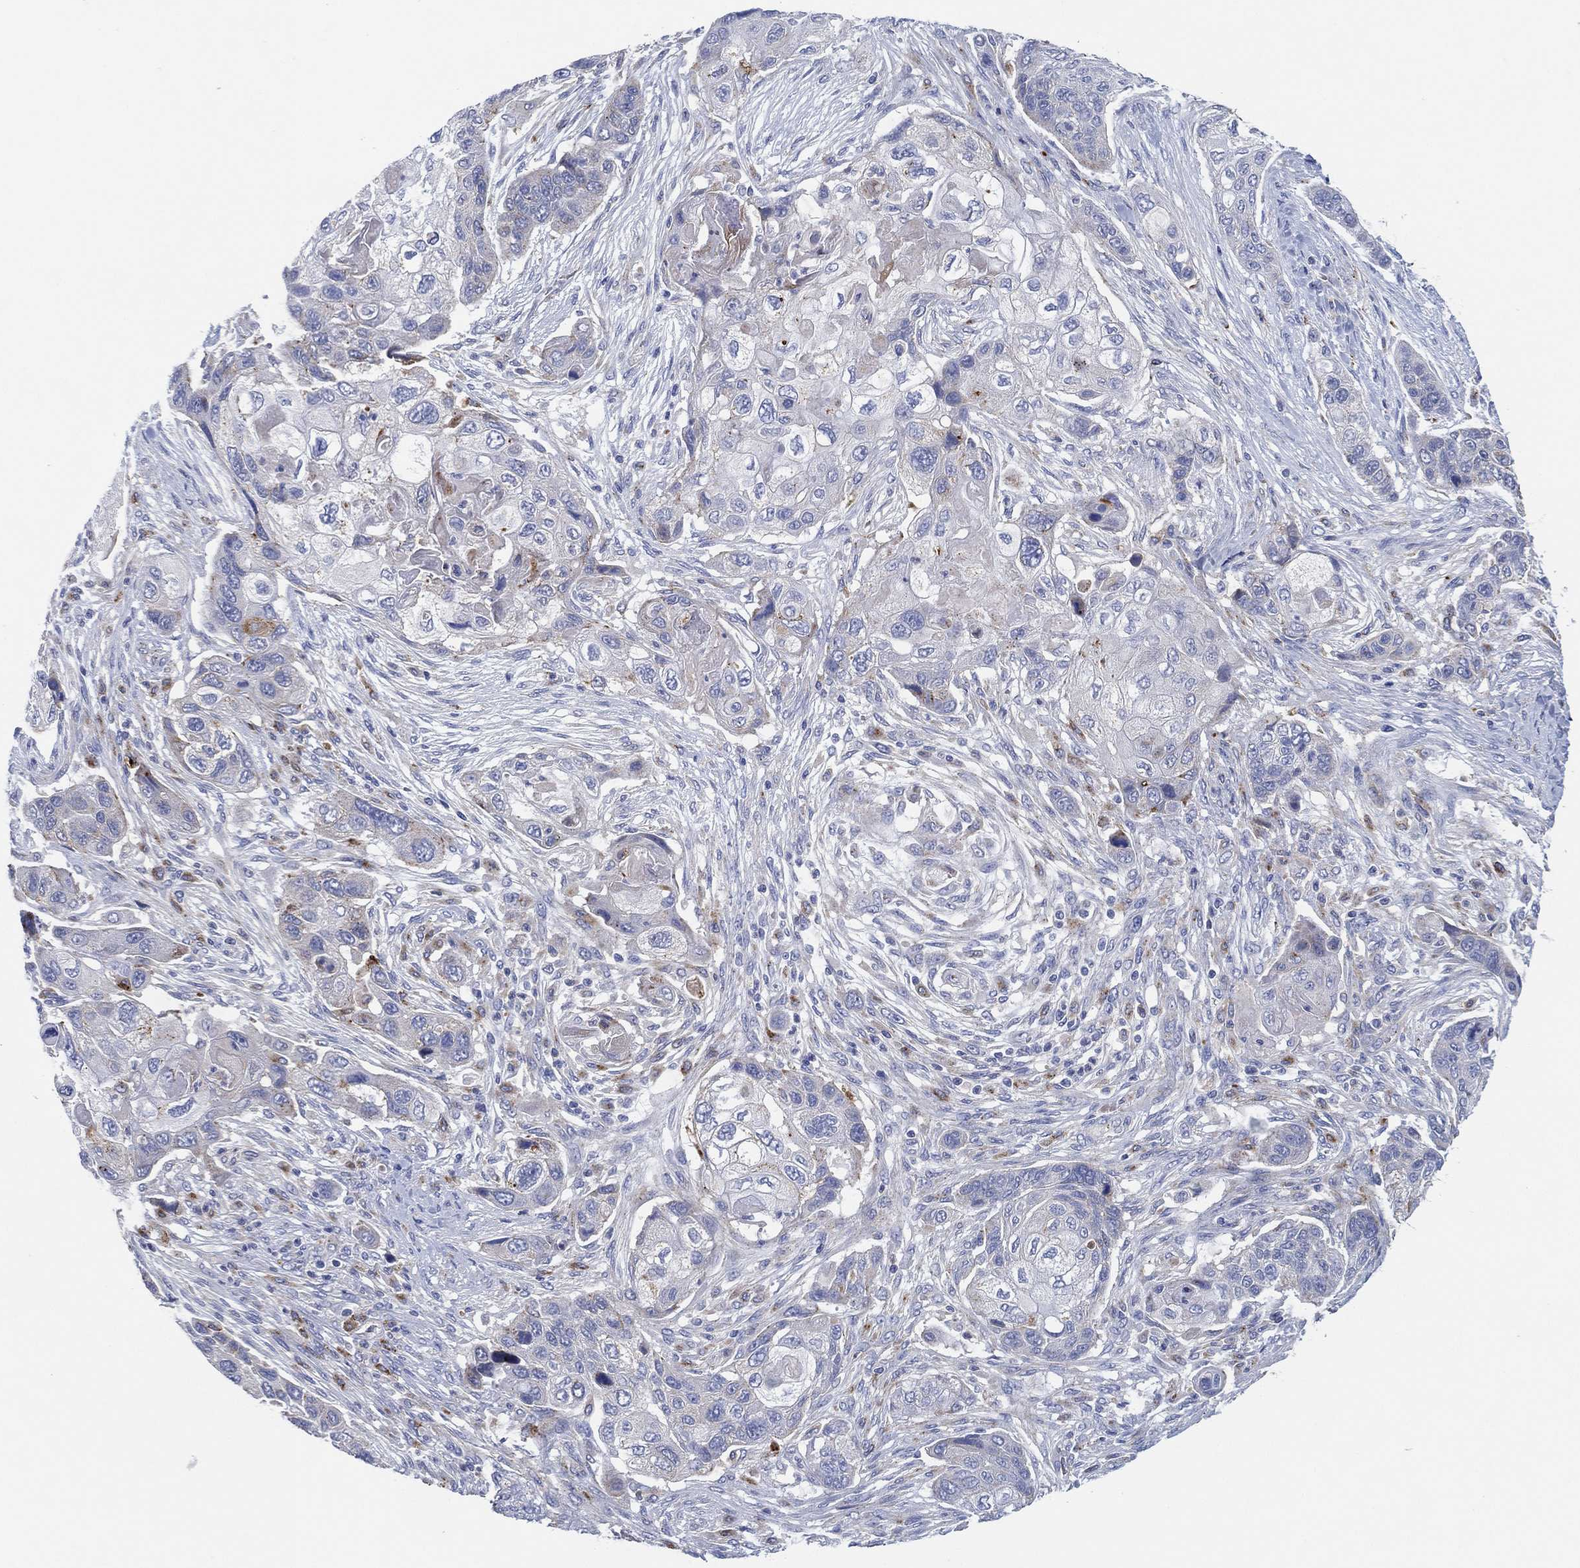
{"staining": {"intensity": "negative", "quantity": "none", "location": "none"}, "tissue": "lung cancer", "cell_type": "Tumor cells", "image_type": "cancer", "snomed": [{"axis": "morphology", "description": "Squamous cell carcinoma, NOS"}, {"axis": "topography", "description": "Lung"}], "caption": "Photomicrograph shows no significant protein staining in tumor cells of lung cancer.", "gene": "GALNS", "patient": {"sex": "male", "age": 69}}